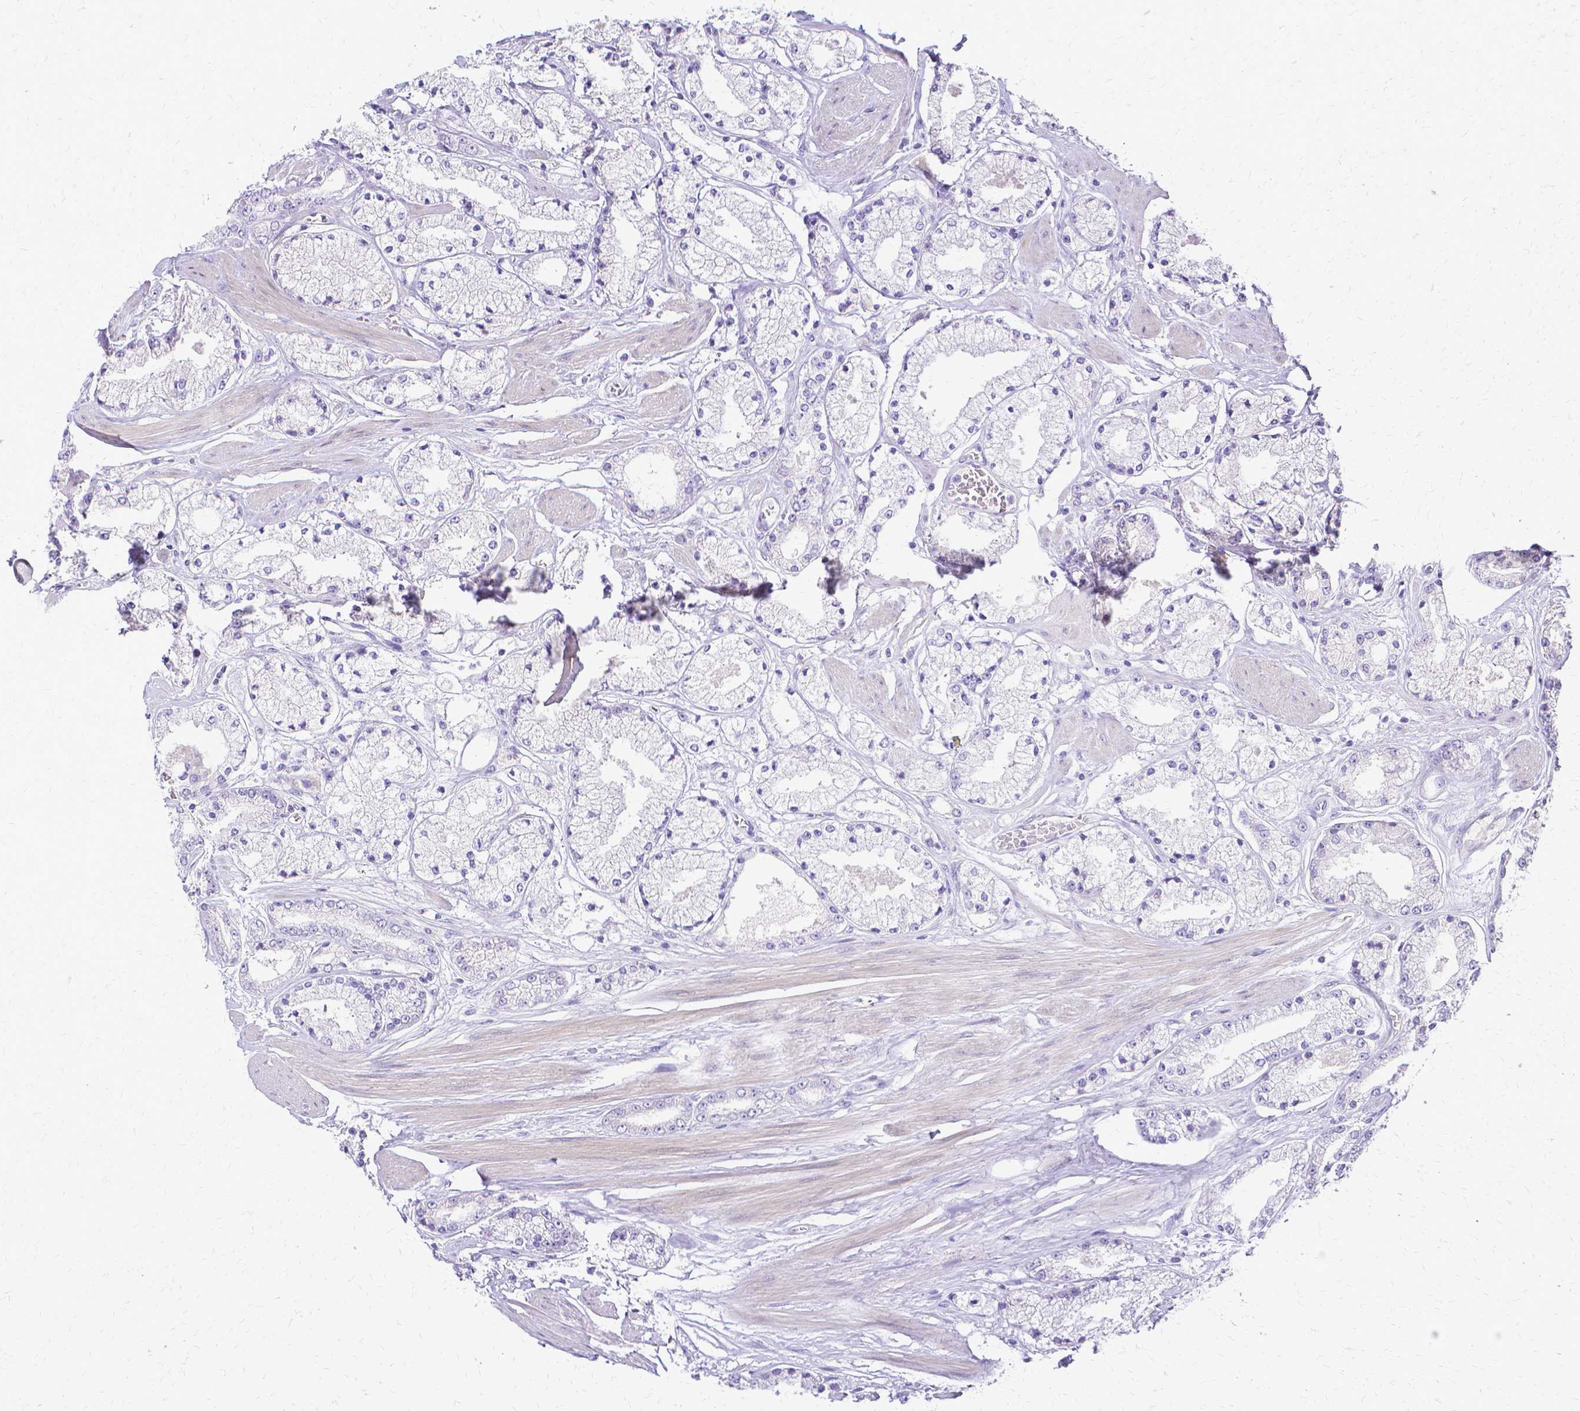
{"staining": {"intensity": "negative", "quantity": "none", "location": "none"}, "tissue": "prostate cancer", "cell_type": "Tumor cells", "image_type": "cancer", "snomed": [{"axis": "morphology", "description": "Adenocarcinoma, High grade"}, {"axis": "topography", "description": "Prostate"}], "caption": "This is an immunohistochemistry (IHC) image of prostate cancer (adenocarcinoma (high-grade)). There is no expression in tumor cells.", "gene": "CCNB1", "patient": {"sex": "male", "age": 63}}